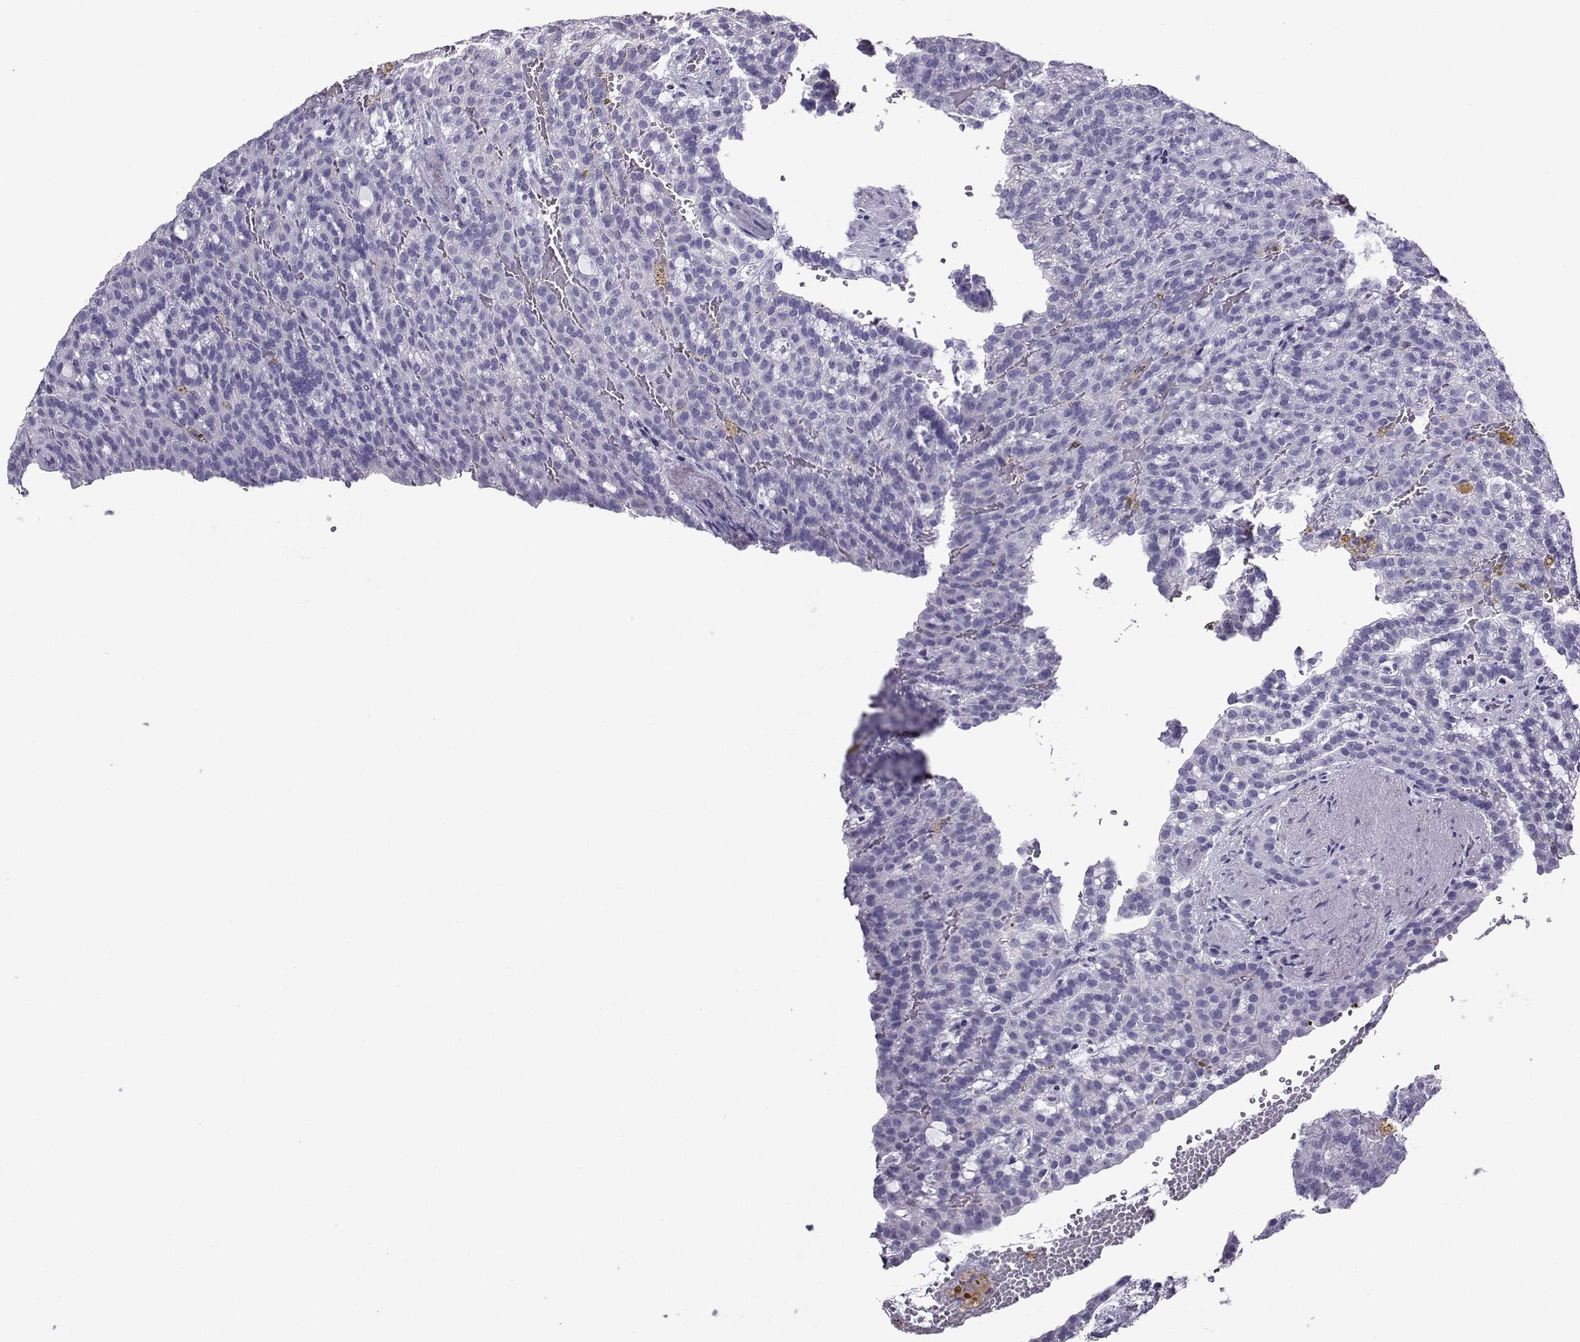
{"staining": {"intensity": "negative", "quantity": "none", "location": "none"}, "tissue": "renal cancer", "cell_type": "Tumor cells", "image_type": "cancer", "snomed": [{"axis": "morphology", "description": "Adenocarcinoma, NOS"}, {"axis": "topography", "description": "Kidney"}], "caption": "An image of human adenocarcinoma (renal) is negative for staining in tumor cells.", "gene": "CRYBB1", "patient": {"sex": "male", "age": 63}}